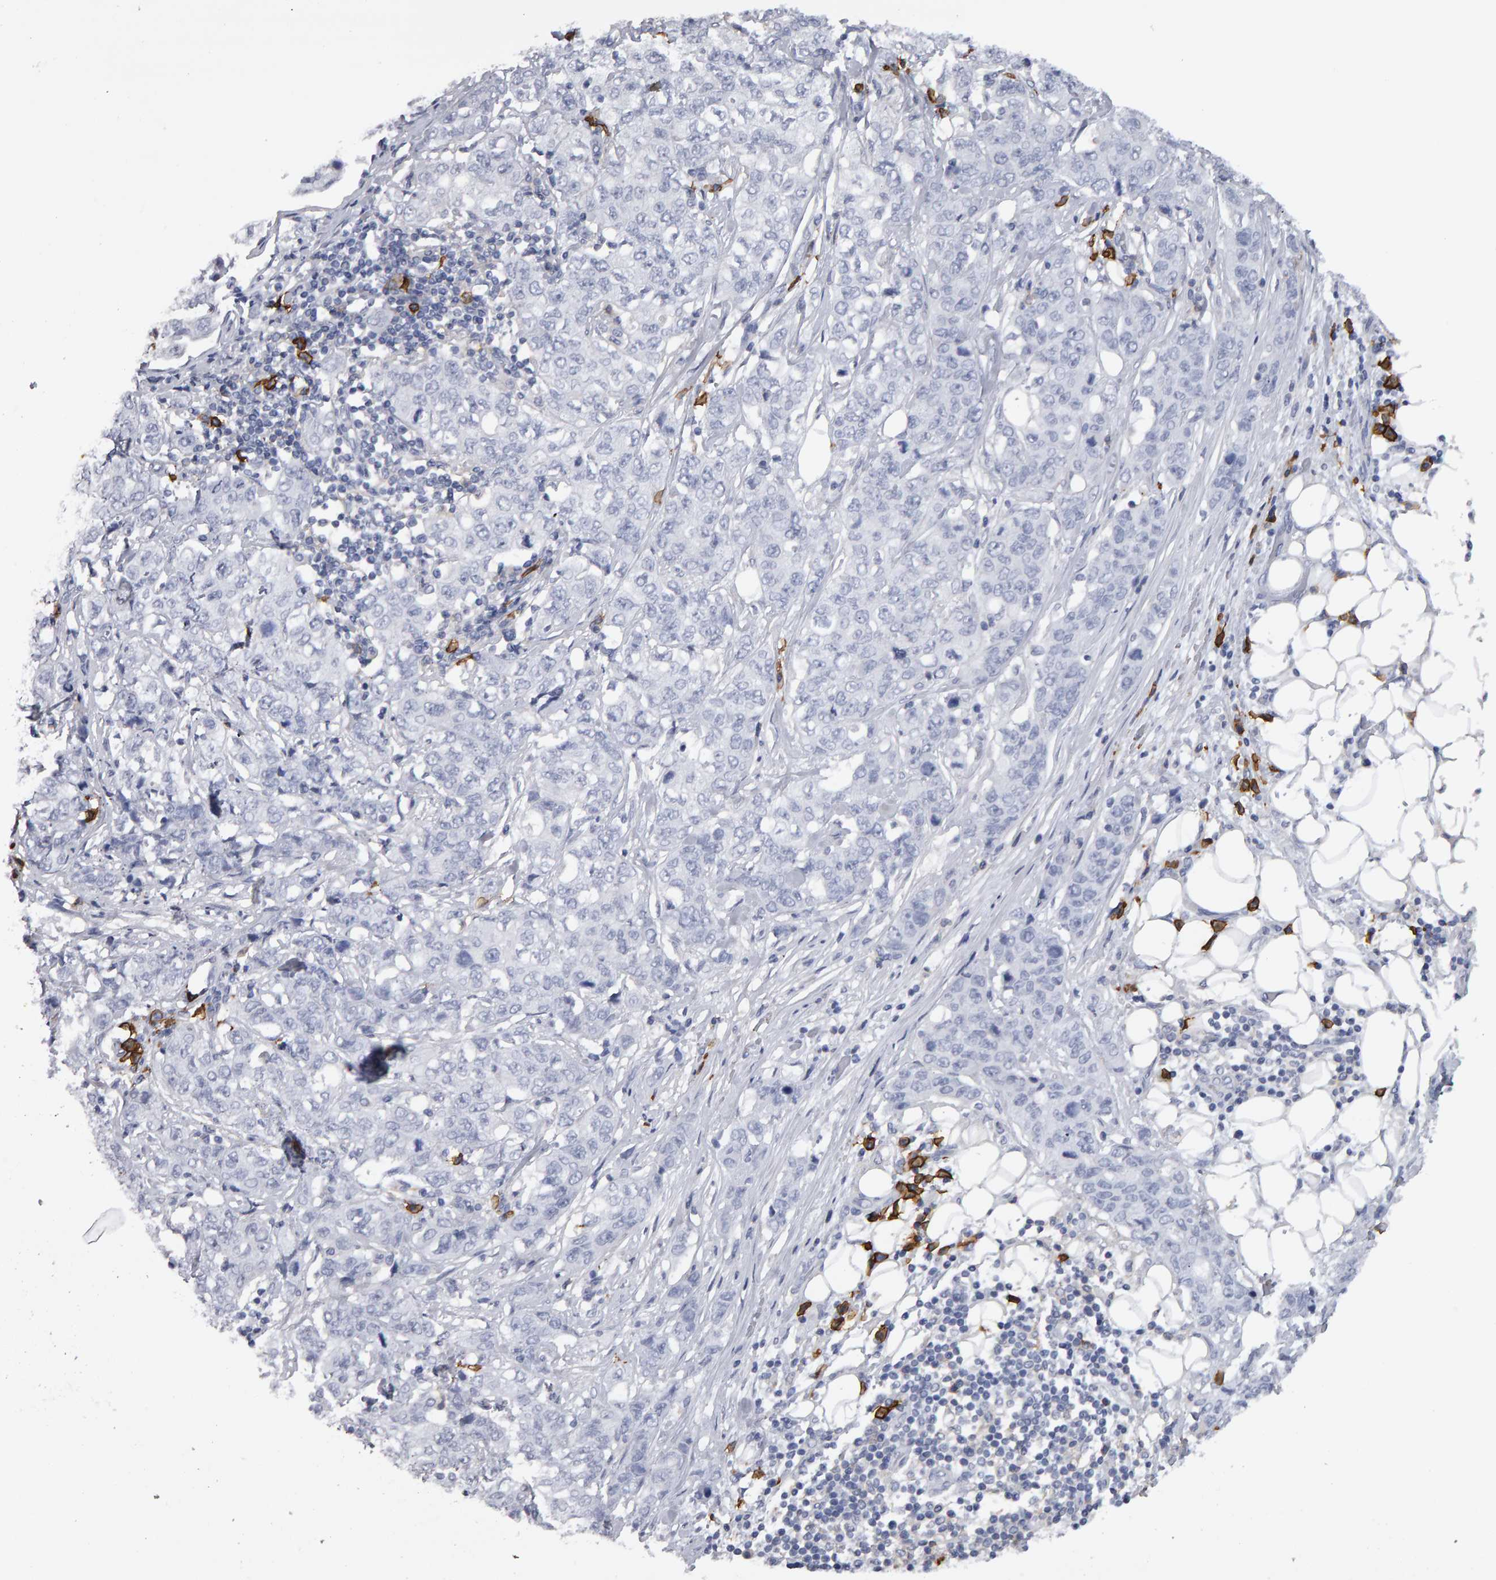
{"staining": {"intensity": "negative", "quantity": "none", "location": "none"}, "tissue": "stomach cancer", "cell_type": "Tumor cells", "image_type": "cancer", "snomed": [{"axis": "morphology", "description": "Adenocarcinoma, NOS"}, {"axis": "topography", "description": "Stomach"}], "caption": "Protein analysis of stomach adenocarcinoma exhibits no significant expression in tumor cells.", "gene": "CD38", "patient": {"sex": "male", "age": 48}}